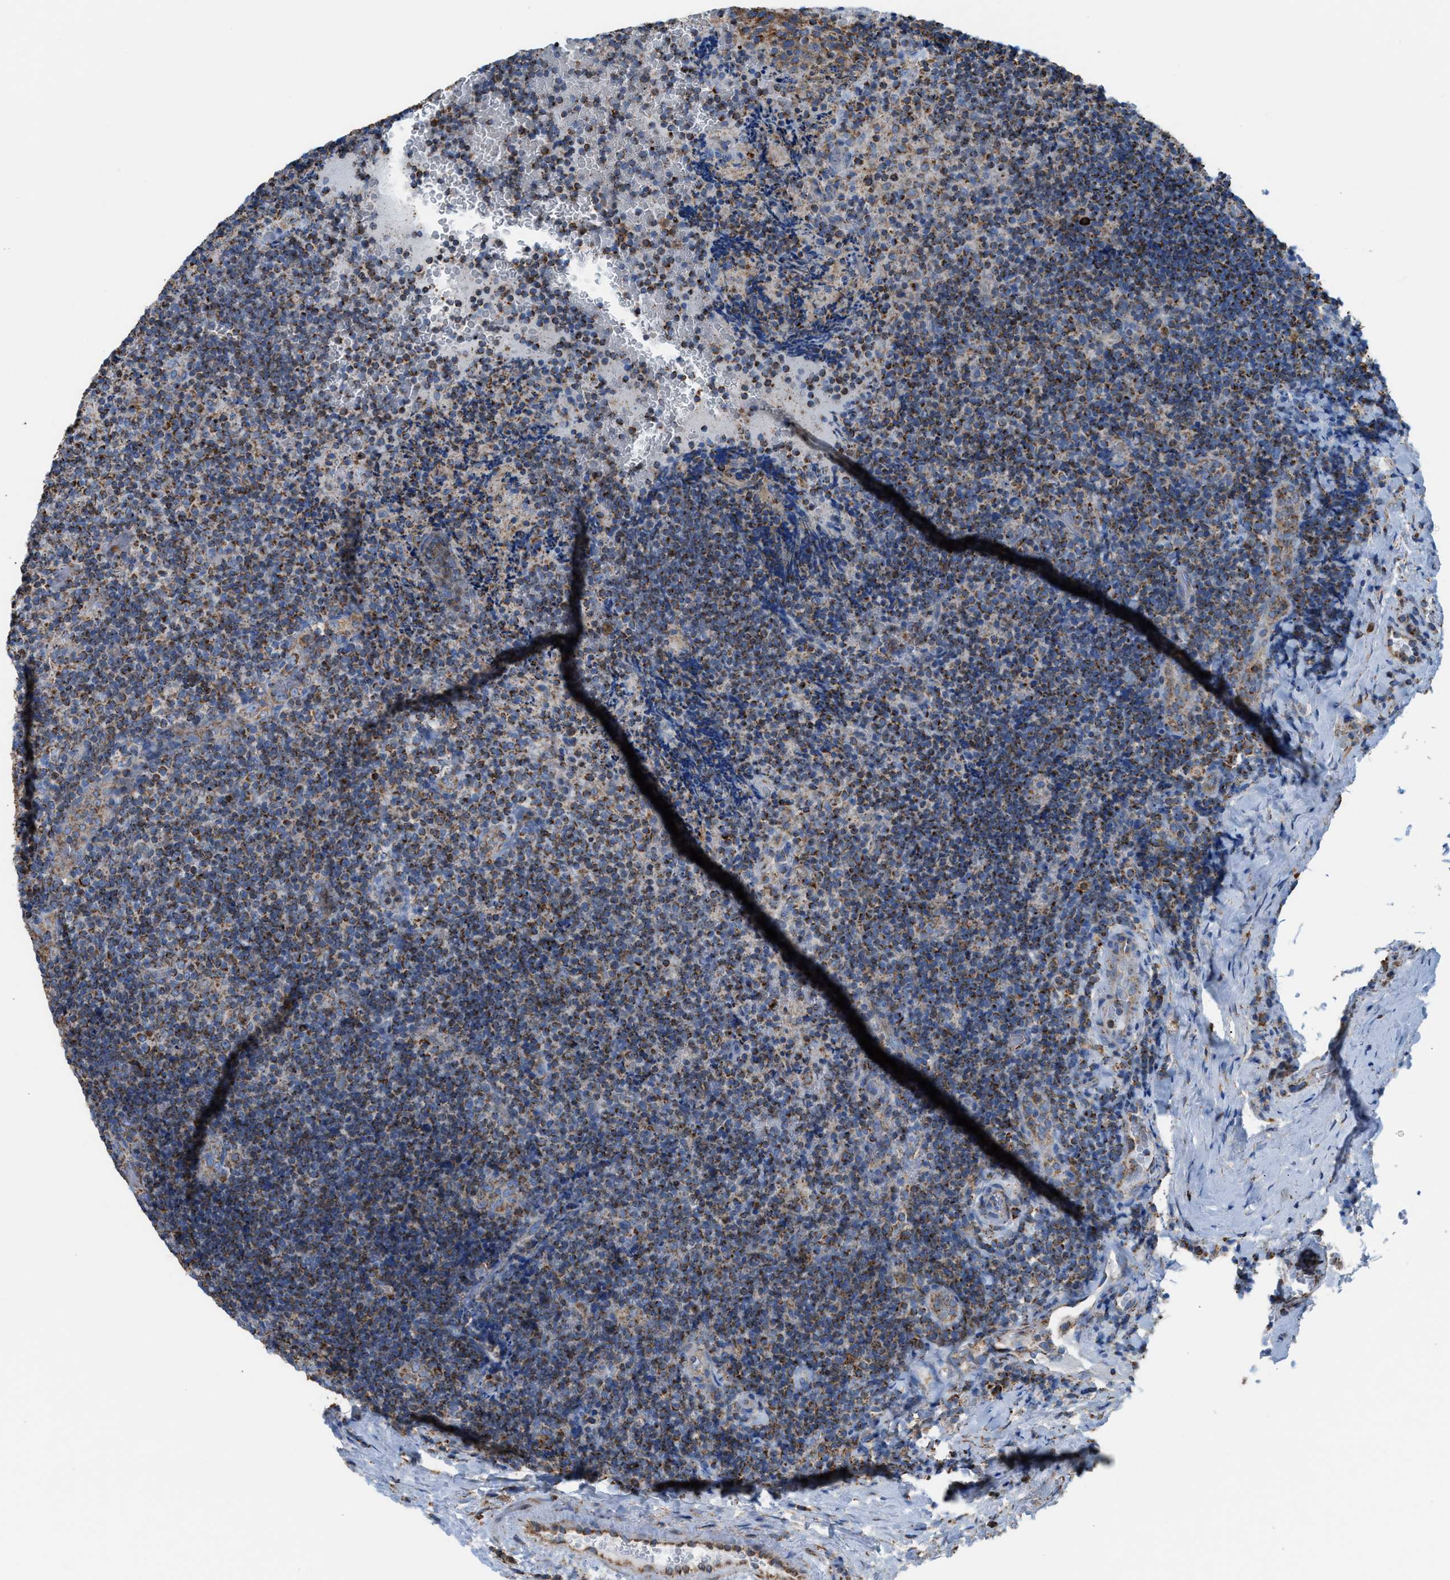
{"staining": {"intensity": "moderate", "quantity": "25%-75%", "location": "cytoplasmic/membranous"}, "tissue": "lymphoma", "cell_type": "Tumor cells", "image_type": "cancer", "snomed": [{"axis": "morphology", "description": "Malignant lymphoma, non-Hodgkin's type, High grade"}, {"axis": "topography", "description": "Tonsil"}], "caption": "This is an image of immunohistochemistry (IHC) staining of lymphoma, which shows moderate staining in the cytoplasmic/membranous of tumor cells.", "gene": "ECHS1", "patient": {"sex": "female", "age": 36}}